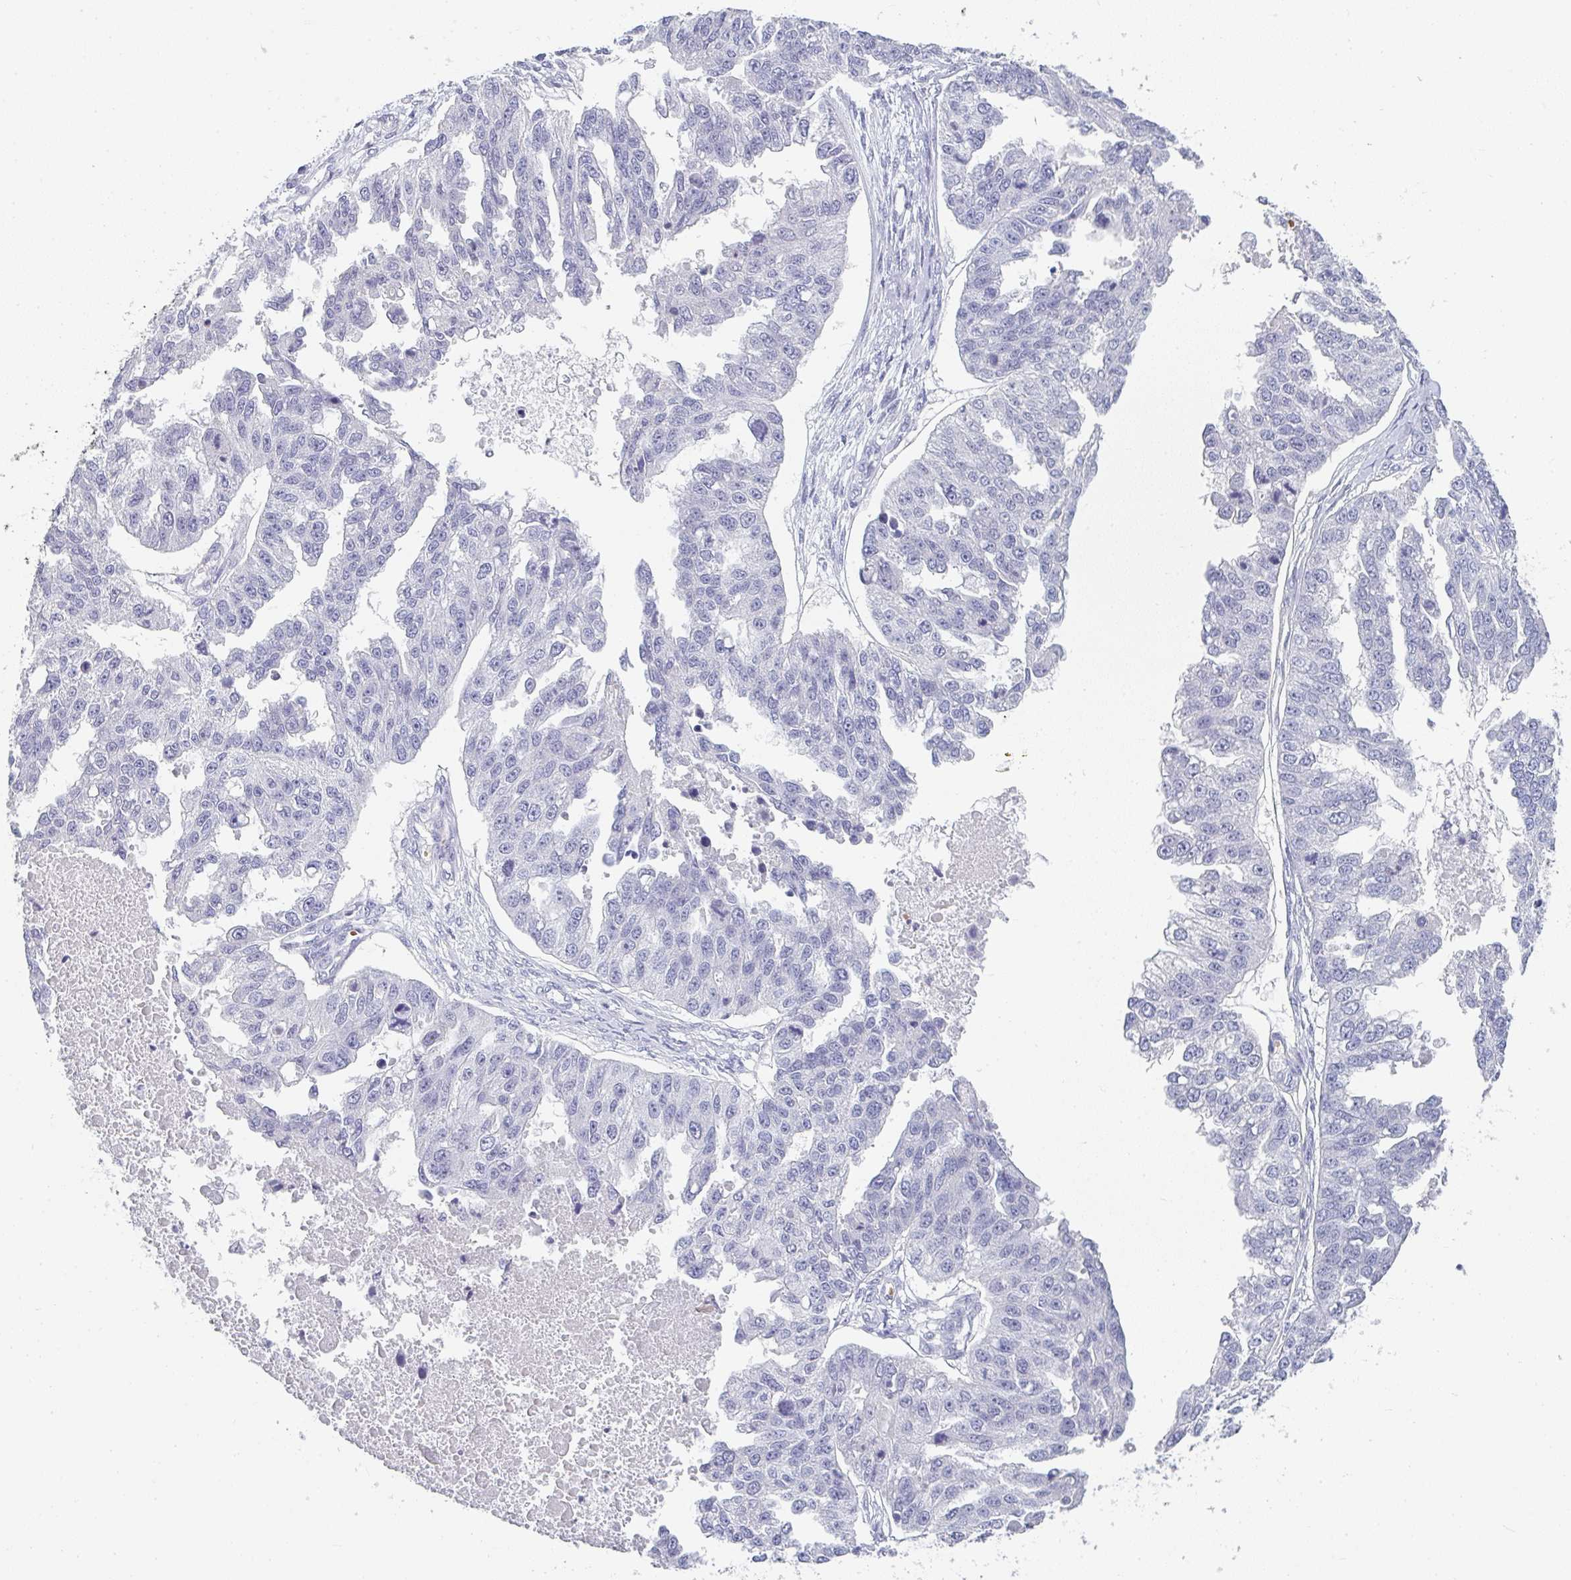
{"staining": {"intensity": "negative", "quantity": "none", "location": "none"}, "tissue": "ovarian cancer", "cell_type": "Tumor cells", "image_type": "cancer", "snomed": [{"axis": "morphology", "description": "Cystadenocarcinoma, serous, NOS"}, {"axis": "topography", "description": "Ovary"}], "caption": "An IHC histopathology image of ovarian cancer (serous cystadenocarcinoma) is shown. There is no staining in tumor cells of ovarian cancer (serous cystadenocarcinoma).", "gene": "NEU2", "patient": {"sex": "female", "age": 58}}